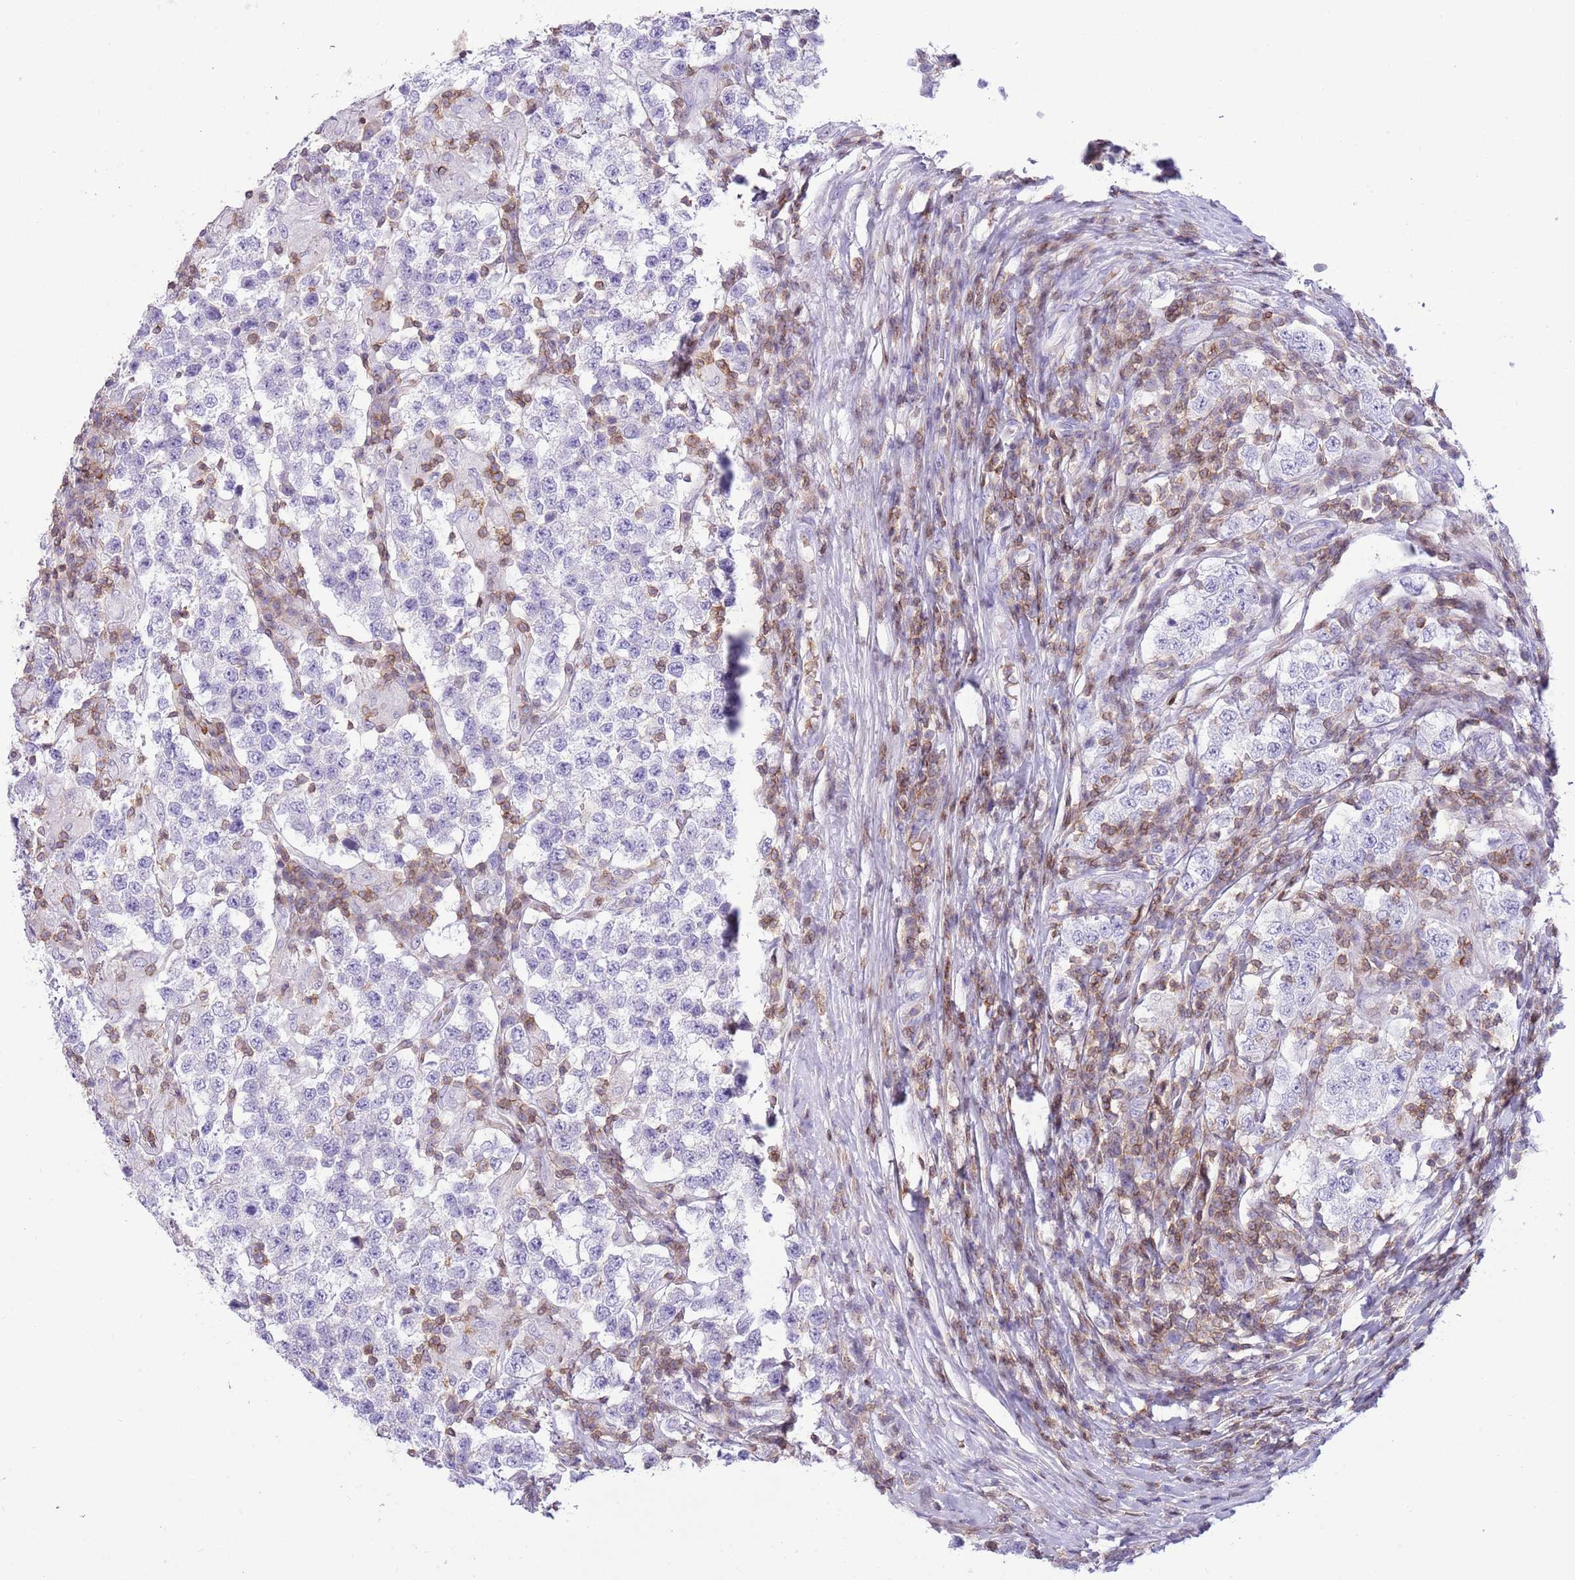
{"staining": {"intensity": "negative", "quantity": "none", "location": "none"}, "tissue": "testis cancer", "cell_type": "Tumor cells", "image_type": "cancer", "snomed": [{"axis": "morphology", "description": "Seminoma, NOS"}, {"axis": "morphology", "description": "Carcinoma, Embryonal, NOS"}, {"axis": "topography", "description": "Testis"}], "caption": "The micrograph shows no significant staining in tumor cells of testis seminoma.", "gene": "OR4Q3", "patient": {"sex": "male", "age": 41}}